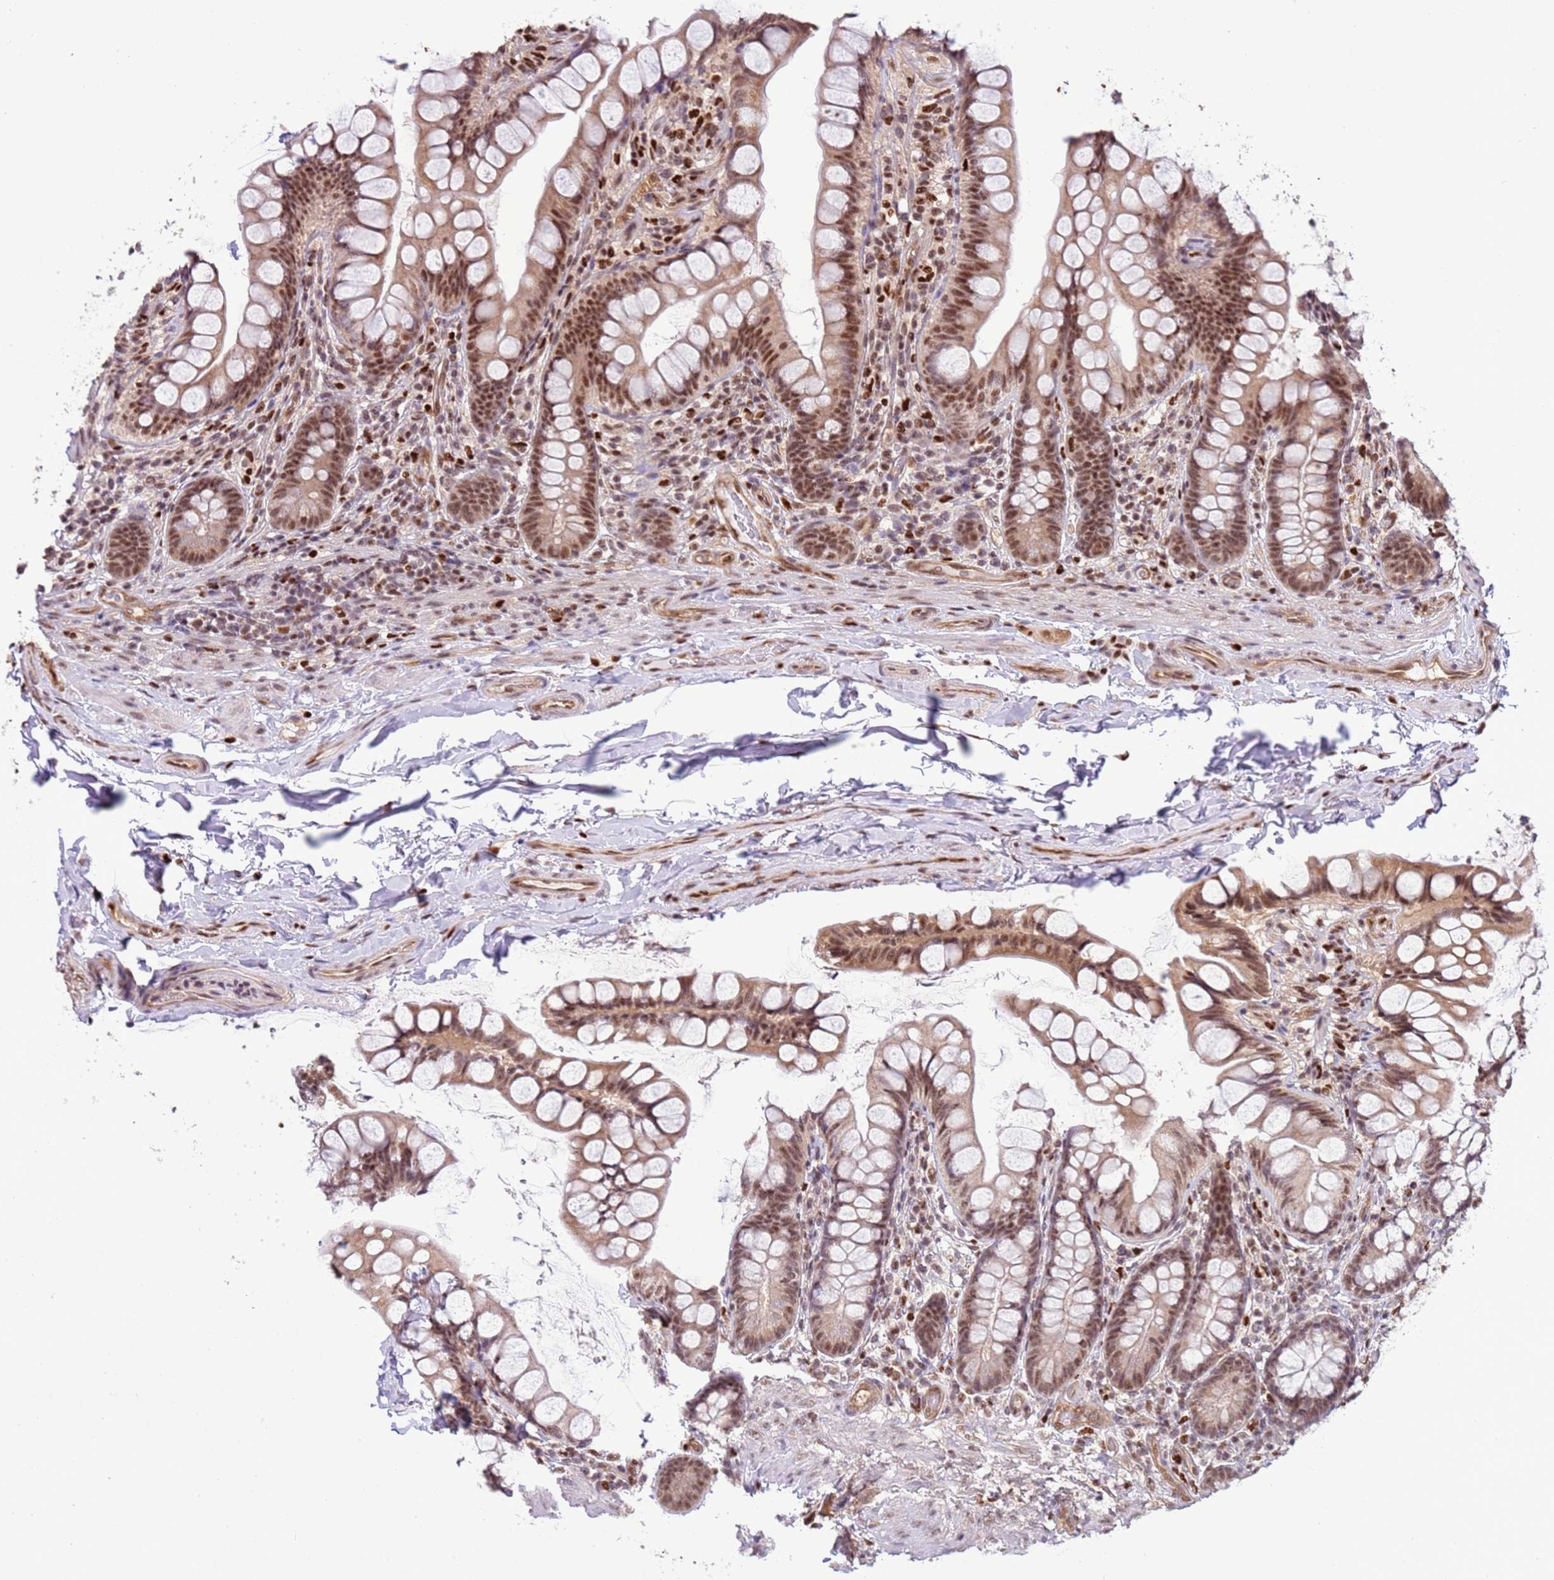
{"staining": {"intensity": "moderate", "quantity": ">75%", "location": "nuclear"}, "tissue": "small intestine", "cell_type": "Glandular cells", "image_type": "normal", "snomed": [{"axis": "morphology", "description": "Normal tissue, NOS"}, {"axis": "topography", "description": "Small intestine"}], "caption": "Immunohistochemical staining of benign small intestine demonstrates >75% levels of moderate nuclear protein expression in approximately >75% of glandular cells. (DAB = brown stain, brightfield microscopy at high magnification).", "gene": "PRPF6", "patient": {"sex": "male", "age": 70}}